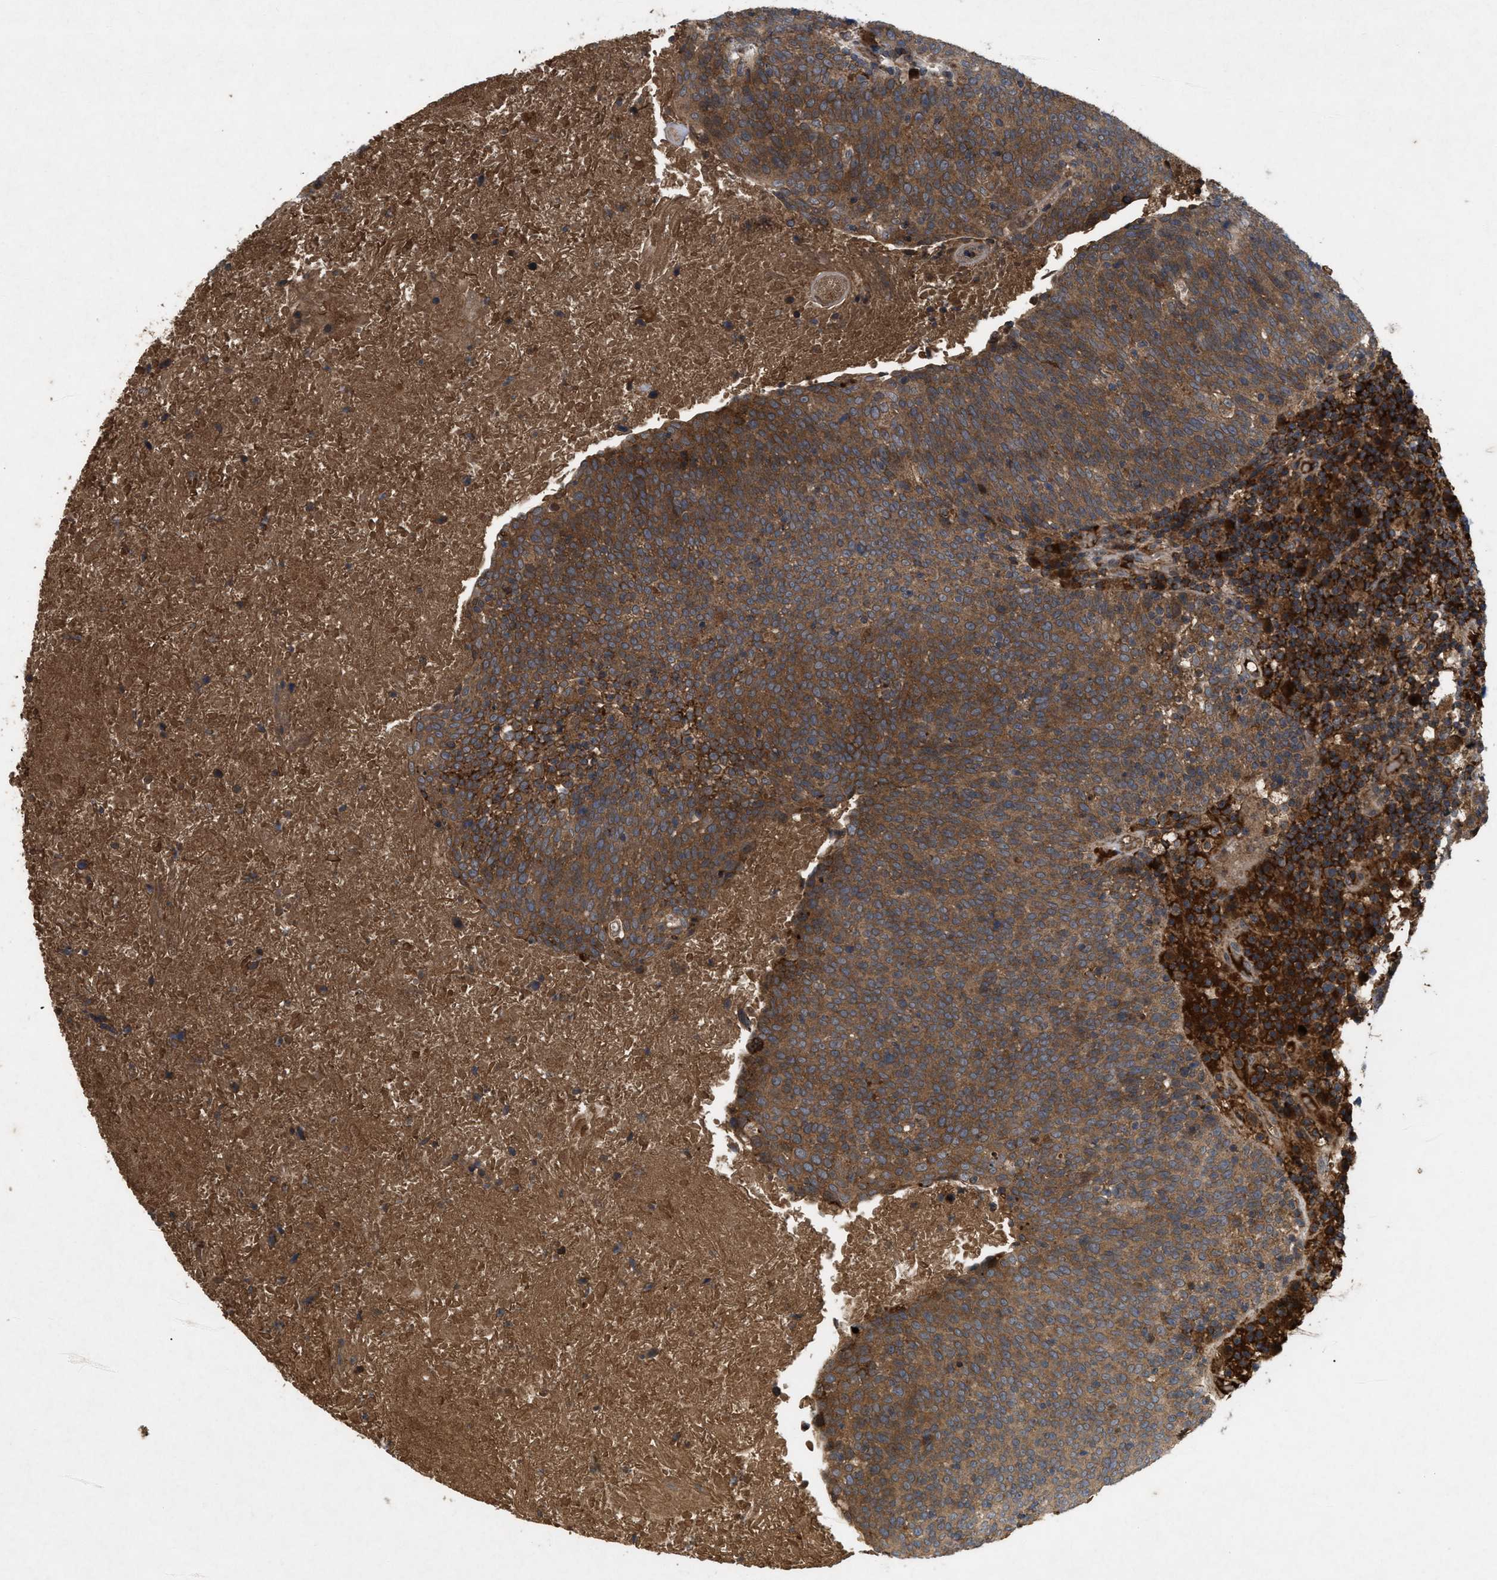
{"staining": {"intensity": "moderate", "quantity": ">75%", "location": "cytoplasmic/membranous"}, "tissue": "head and neck cancer", "cell_type": "Tumor cells", "image_type": "cancer", "snomed": [{"axis": "morphology", "description": "Squamous cell carcinoma, NOS"}, {"axis": "morphology", "description": "Squamous cell carcinoma, metastatic, NOS"}, {"axis": "topography", "description": "Lymph node"}, {"axis": "topography", "description": "Head-Neck"}], "caption": "Immunohistochemical staining of human head and neck cancer demonstrates moderate cytoplasmic/membranous protein positivity in about >75% of tumor cells.", "gene": "RAB2A", "patient": {"sex": "male", "age": 62}}